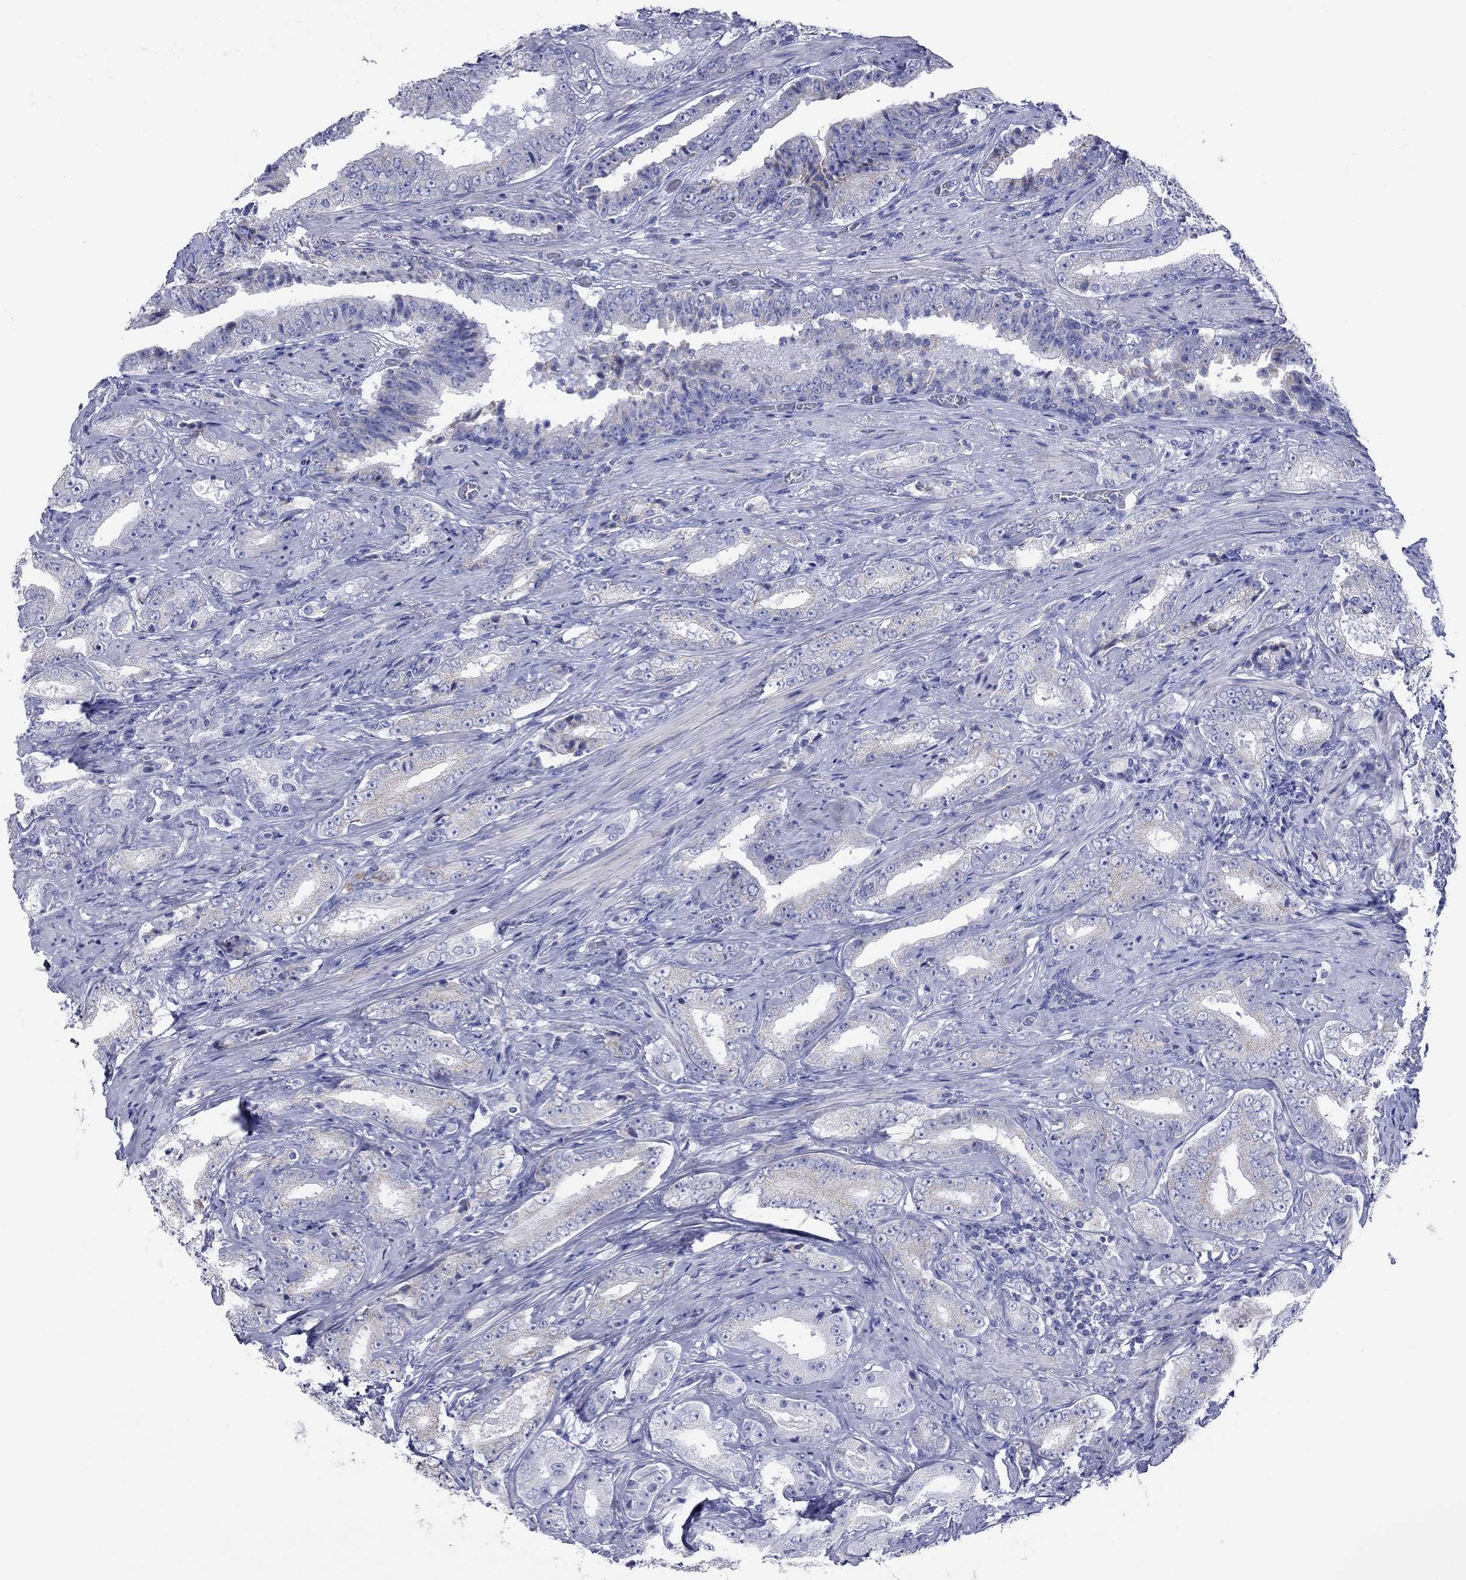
{"staining": {"intensity": "negative", "quantity": "none", "location": "none"}, "tissue": "prostate cancer", "cell_type": "Tumor cells", "image_type": "cancer", "snomed": [{"axis": "morphology", "description": "Adenocarcinoma, Low grade"}, {"axis": "topography", "description": "Prostate and seminal vesicle, NOS"}], "caption": "Tumor cells show no significant expression in prostate cancer.", "gene": "VSIG10", "patient": {"sex": "male", "age": 61}}